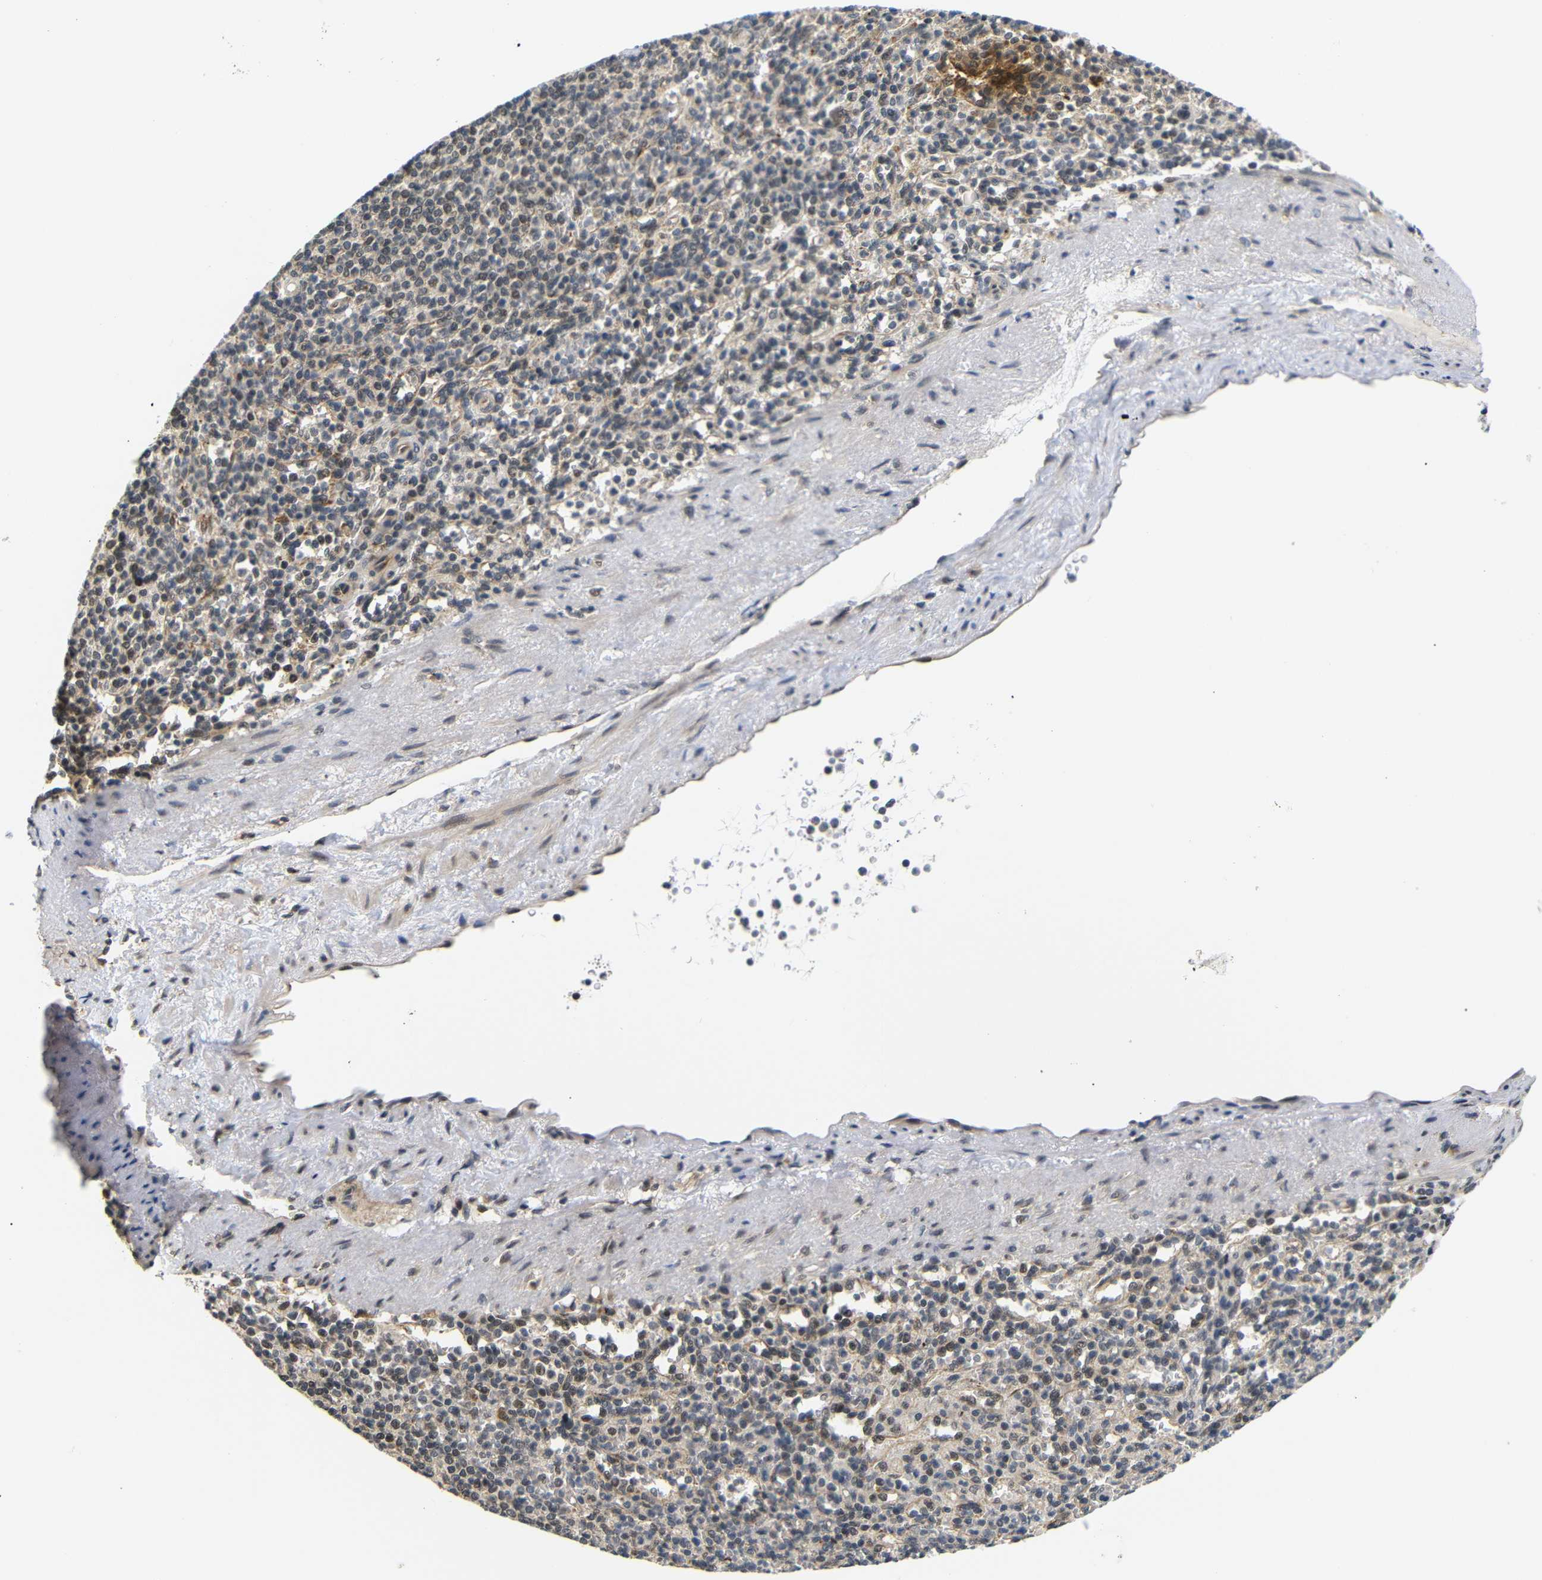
{"staining": {"intensity": "moderate", "quantity": "25%-75%", "location": "cytoplasmic/membranous"}, "tissue": "spleen", "cell_type": "Cells in red pulp", "image_type": "normal", "snomed": [{"axis": "morphology", "description": "Normal tissue, NOS"}, {"axis": "topography", "description": "Spleen"}], "caption": "This is a micrograph of IHC staining of normal spleen, which shows moderate staining in the cytoplasmic/membranous of cells in red pulp.", "gene": "GJA5", "patient": {"sex": "female", "age": 74}}